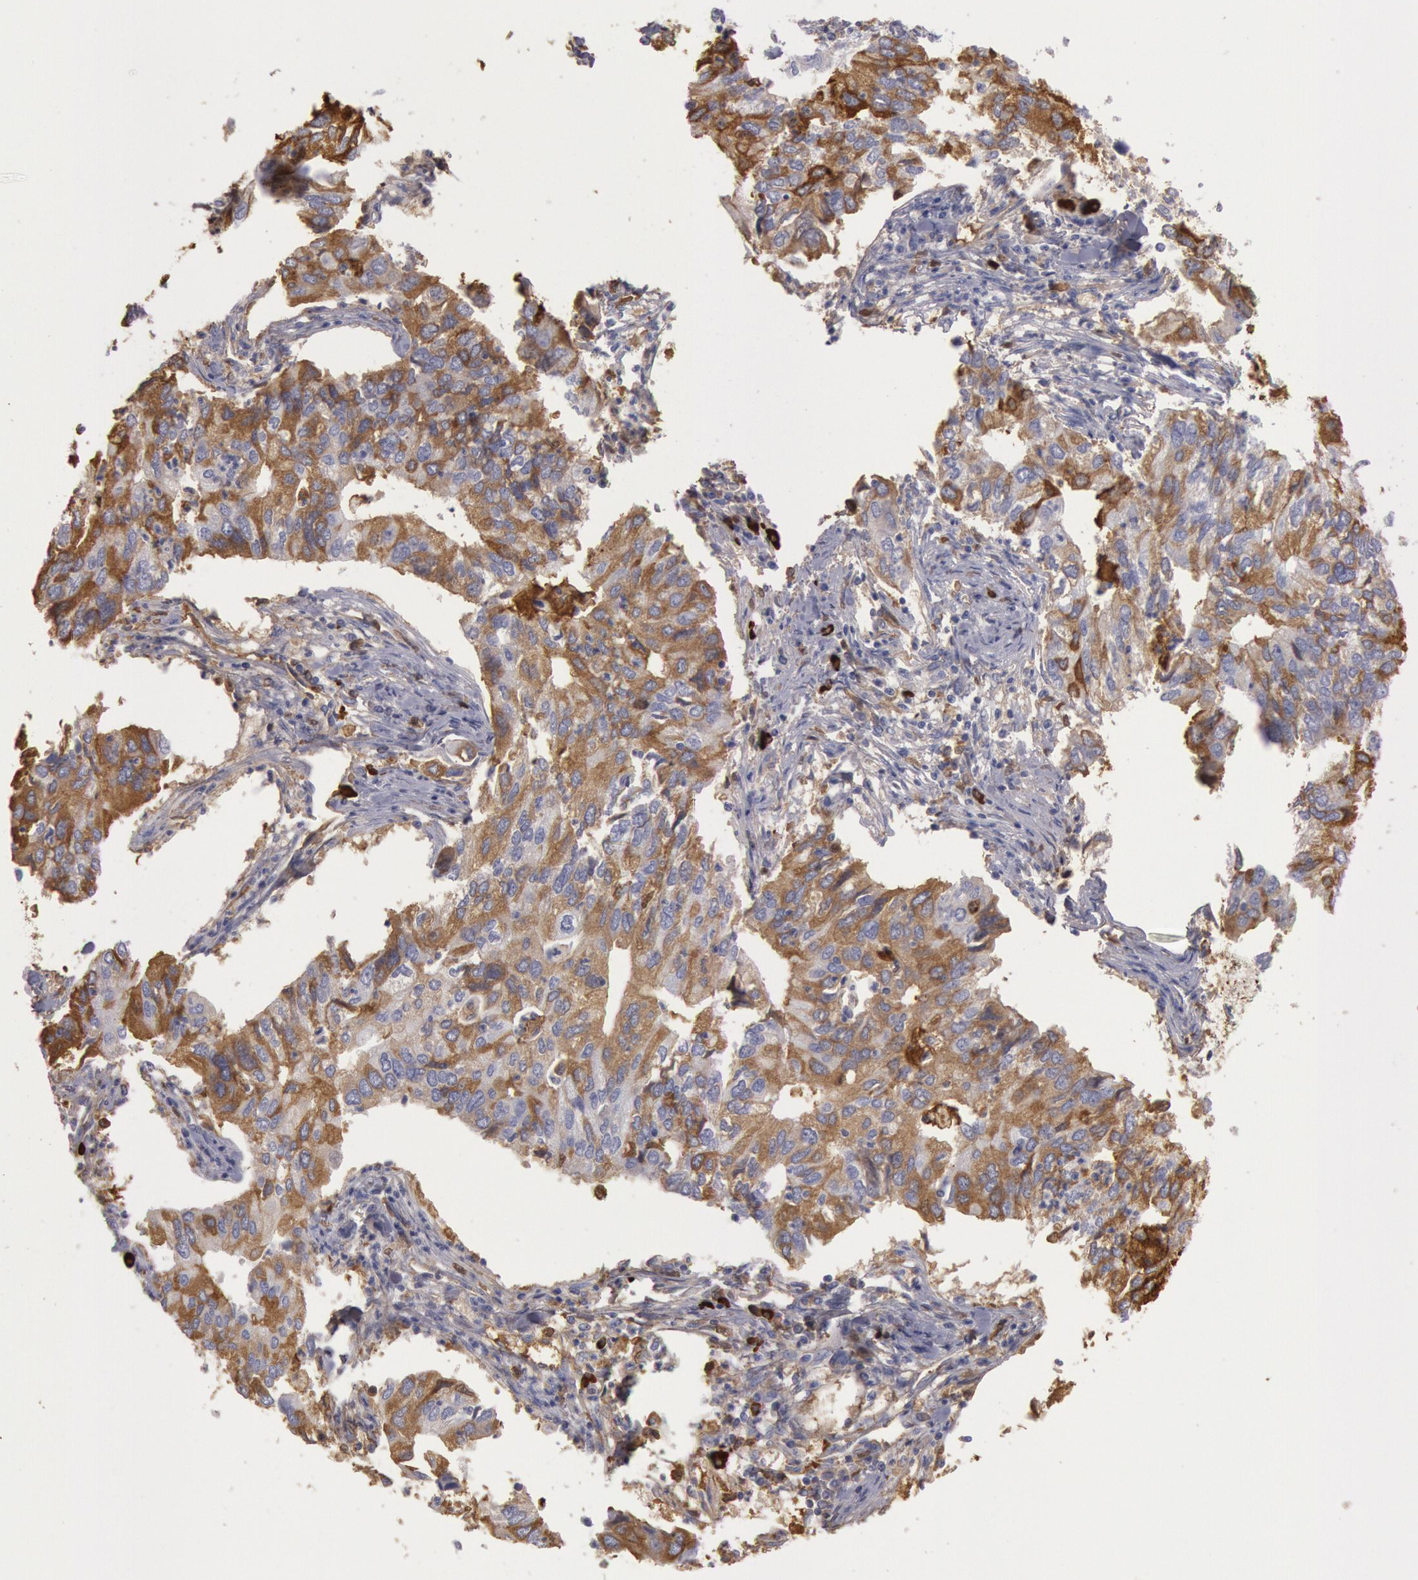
{"staining": {"intensity": "moderate", "quantity": "25%-75%", "location": "cytoplasmic/membranous"}, "tissue": "lung cancer", "cell_type": "Tumor cells", "image_type": "cancer", "snomed": [{"axis": "morphology", "description": "Adenocarcinoma, NOS"}, {"axis": "topography", "description": "Lung"}], "caption": "A micrograph of lung cancer stained for a protein reveals moderate cytoplasmic/membranous brown staining in tumor cells.", "gene": "IGHA1", "patient": {"sex": "male", "age": 48}}